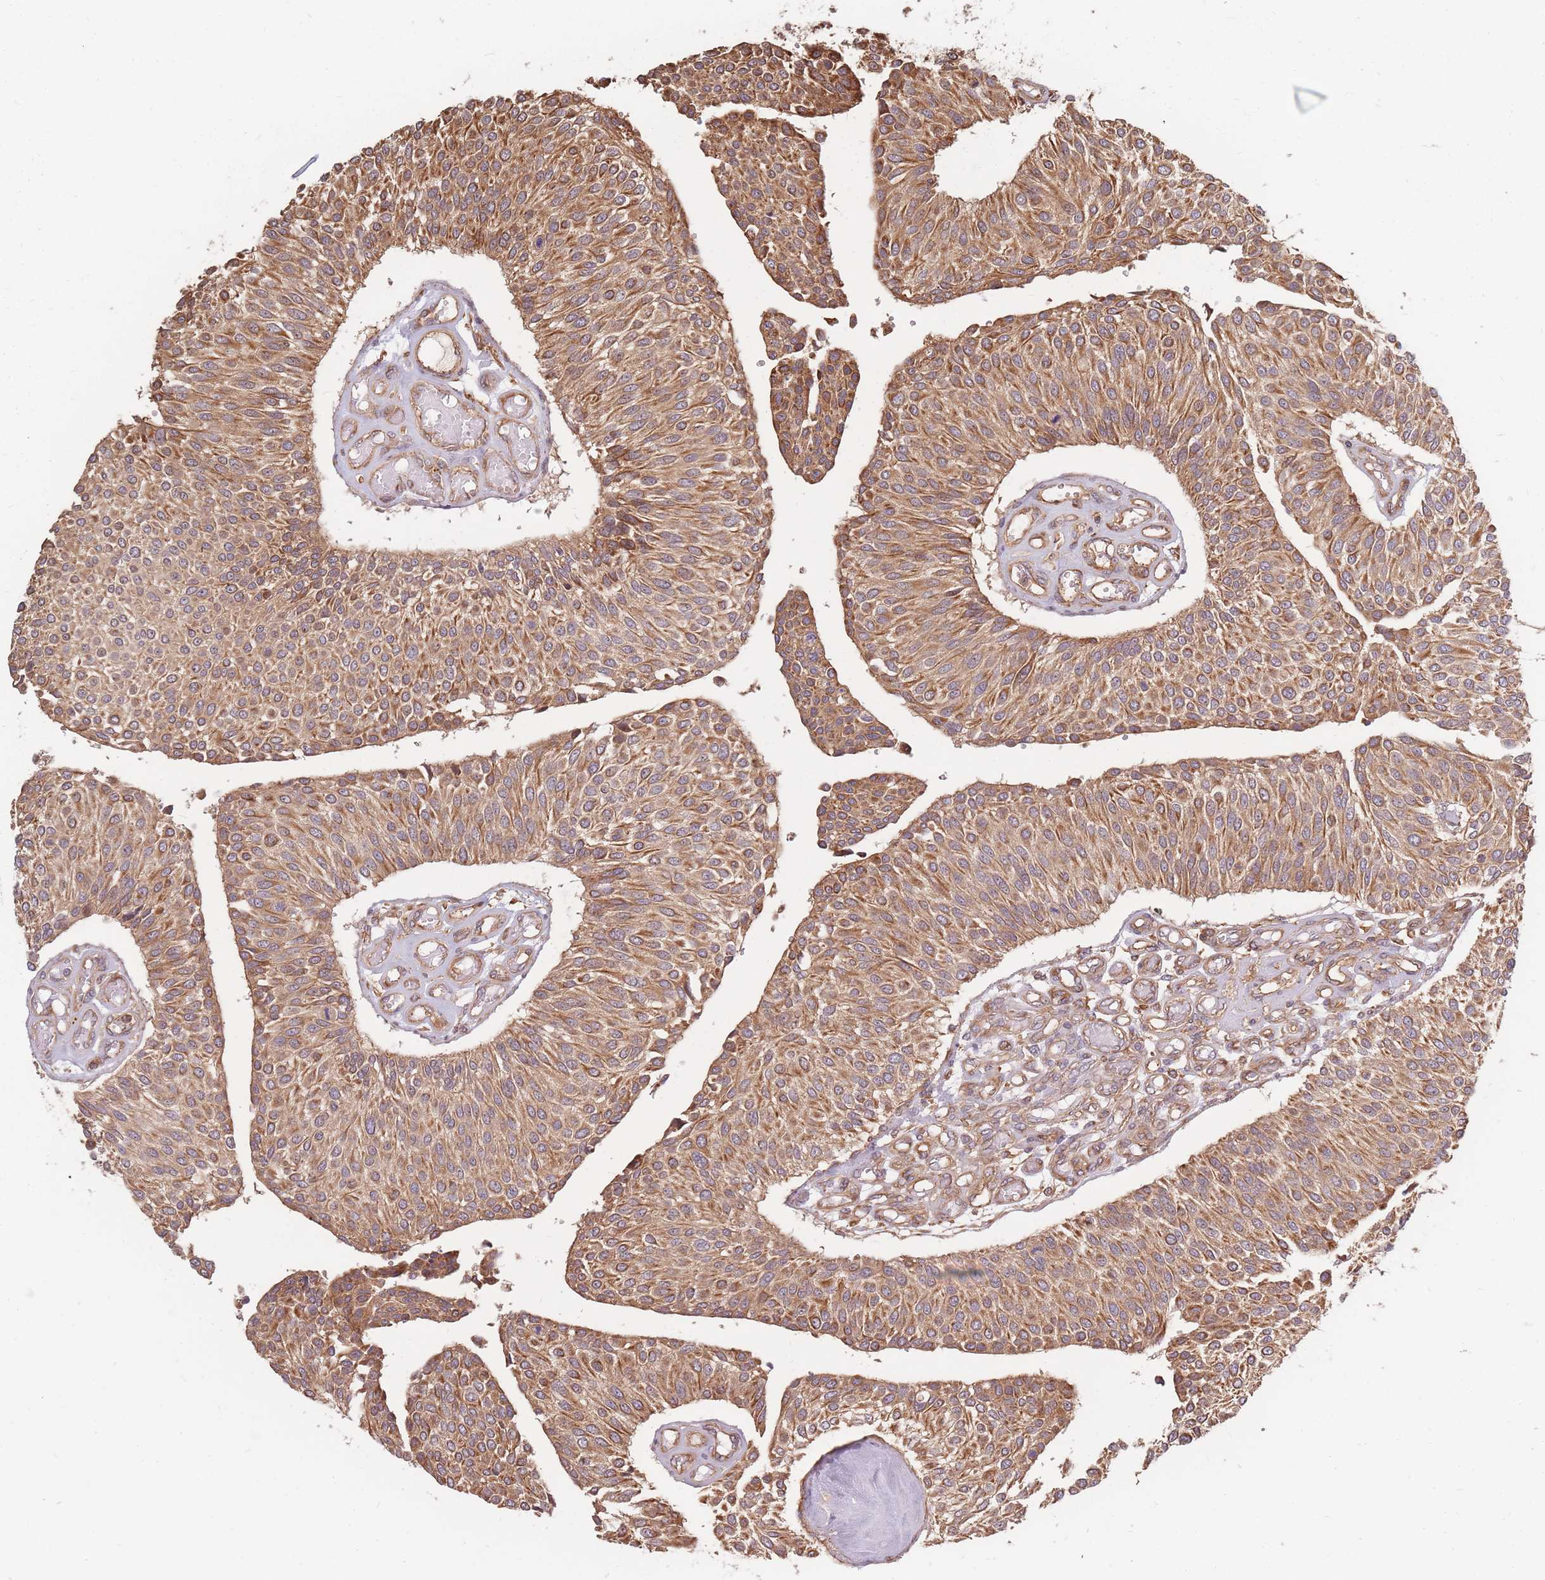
{"staining": {"intensity": "moderate", "quantity": ">75%", "location": "cytoplasmic/membranous"}, "tissue": "urothelial cancer", "cell_type": "Tumor cells", "image_type": "cancer", "snomed": [{"axis": "morphology", "description": "Urothelial carcinoma, NOS"}, {"axis": "topography", "description": "Urinary bladder"}], "caption": "Moderate cytoplasmic/membranous expression is seen in approximately >75% of tumor cells in transitional cell carcinoma.", "gene": "RASSF2", "patient": {"sex": "male", "age": 55}}